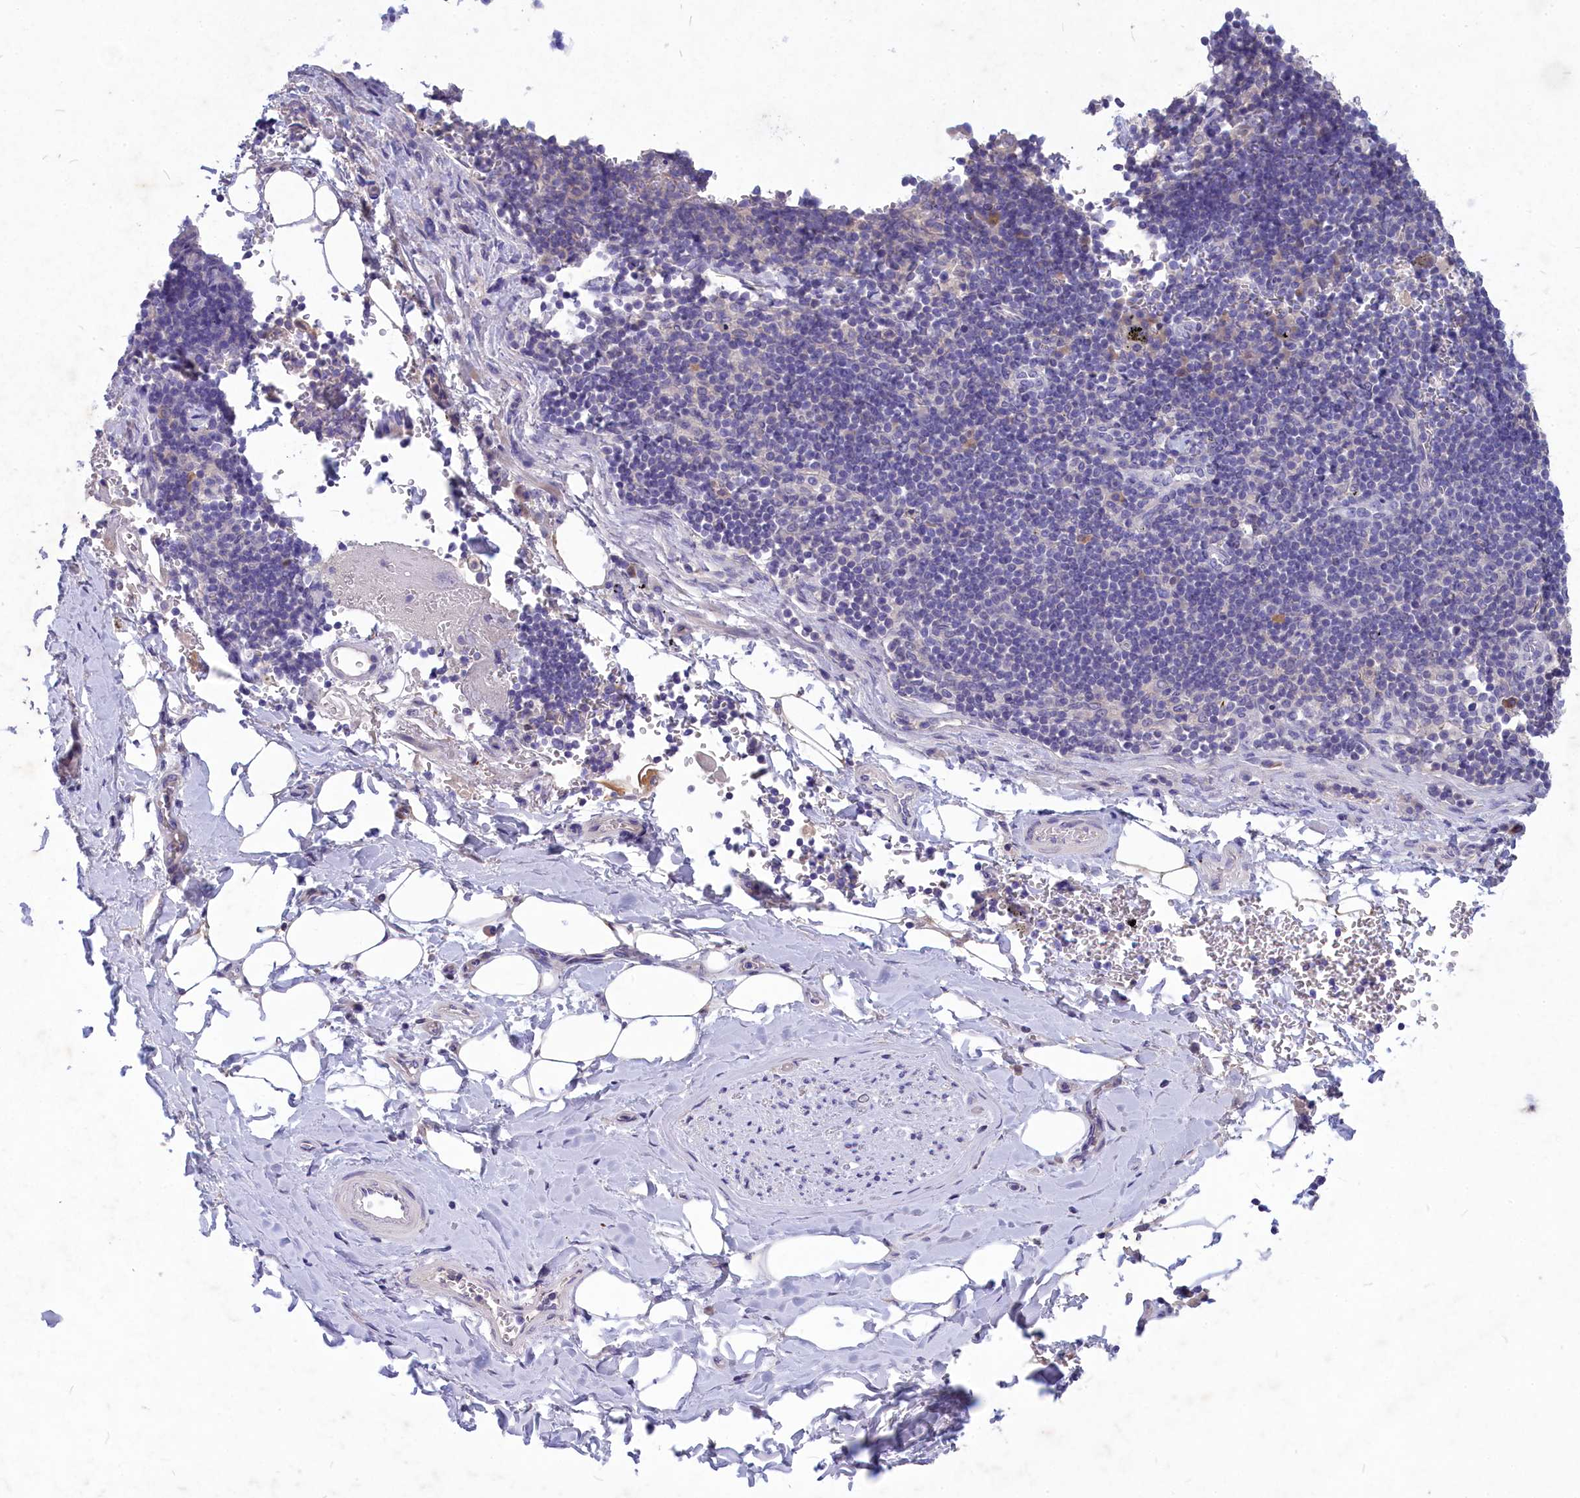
{"staining": {"intensity": "negative", "quantity": "none", "location": "none"}, "tissue": "adipose tissue", "cell_type": "Adipocytes", "image_type": "normal", "snomed": [{"axis": "morphology", "description": "Normal tissue, NOS"}, {"axis": "topography", "description": "Lymph node"}, {"axis": "topography", "description": "Cartilage tissue"}, {"axis": "topography", "description": "Bronchus"}], "caption": "The IHC photomicrograph has no significant expression in adipocytes of adipose tissue.", "gene": "DEFB119", "patient": {"sex": "male", "age": 63}}